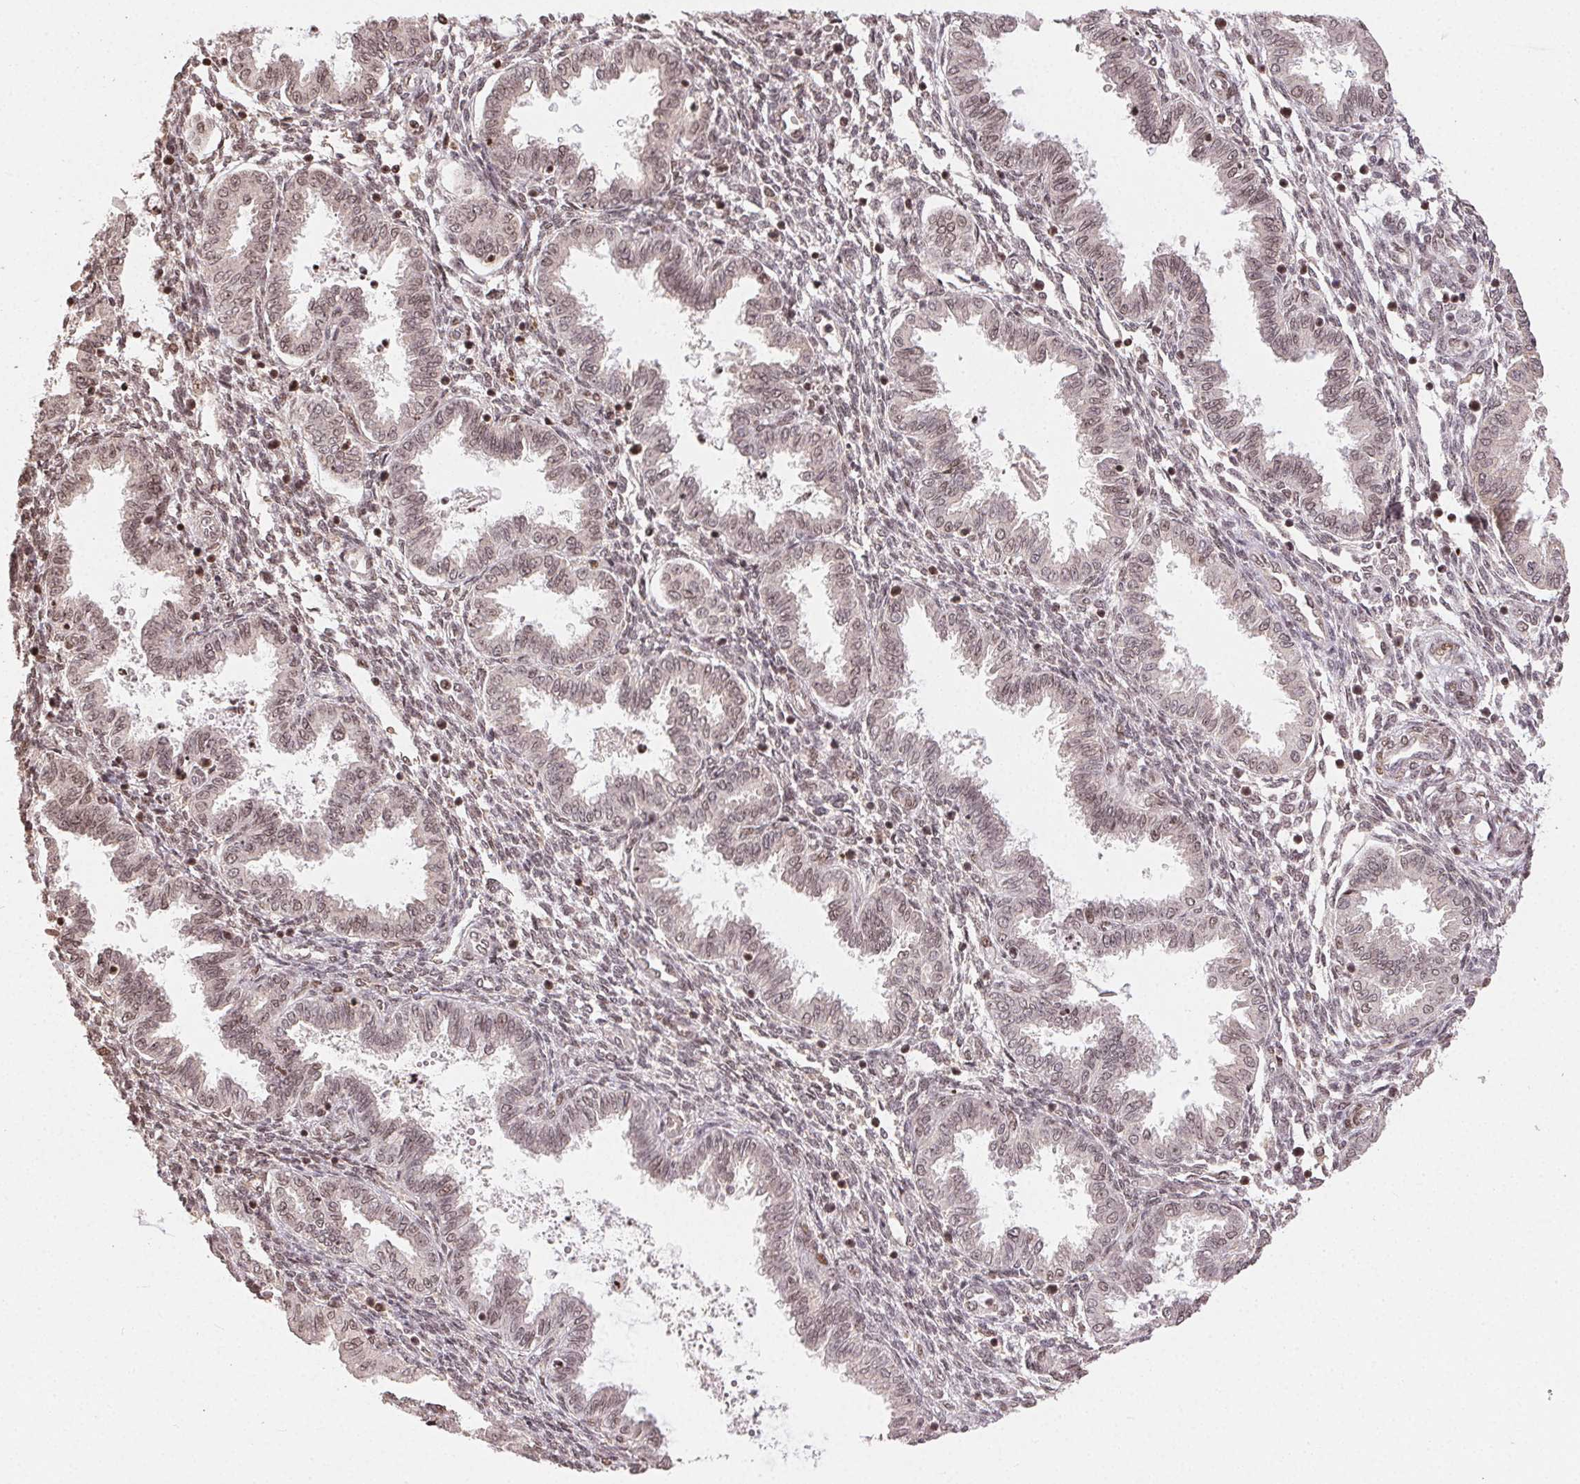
{"staining": {"intensity": "weak", "quantity": "25%-75%", "location": "nuclear"}, "tissue": "endometrium", "cell_type": "Cells in endometrial stroma", "image_type": "normal", "snomed": [{"axis": "morphology", "description": "Normal tissue, NOS"}, {"axis": "topography", "description": "Endometrium"}], "caption": "Human endometrium stained with a brown dye displays weak nuclear positive expression in approximately 25%-75% of cells in endometrial stroma.", "gene": "MAPKAPK2", "patient": {"sex": "female", "age": 33}}